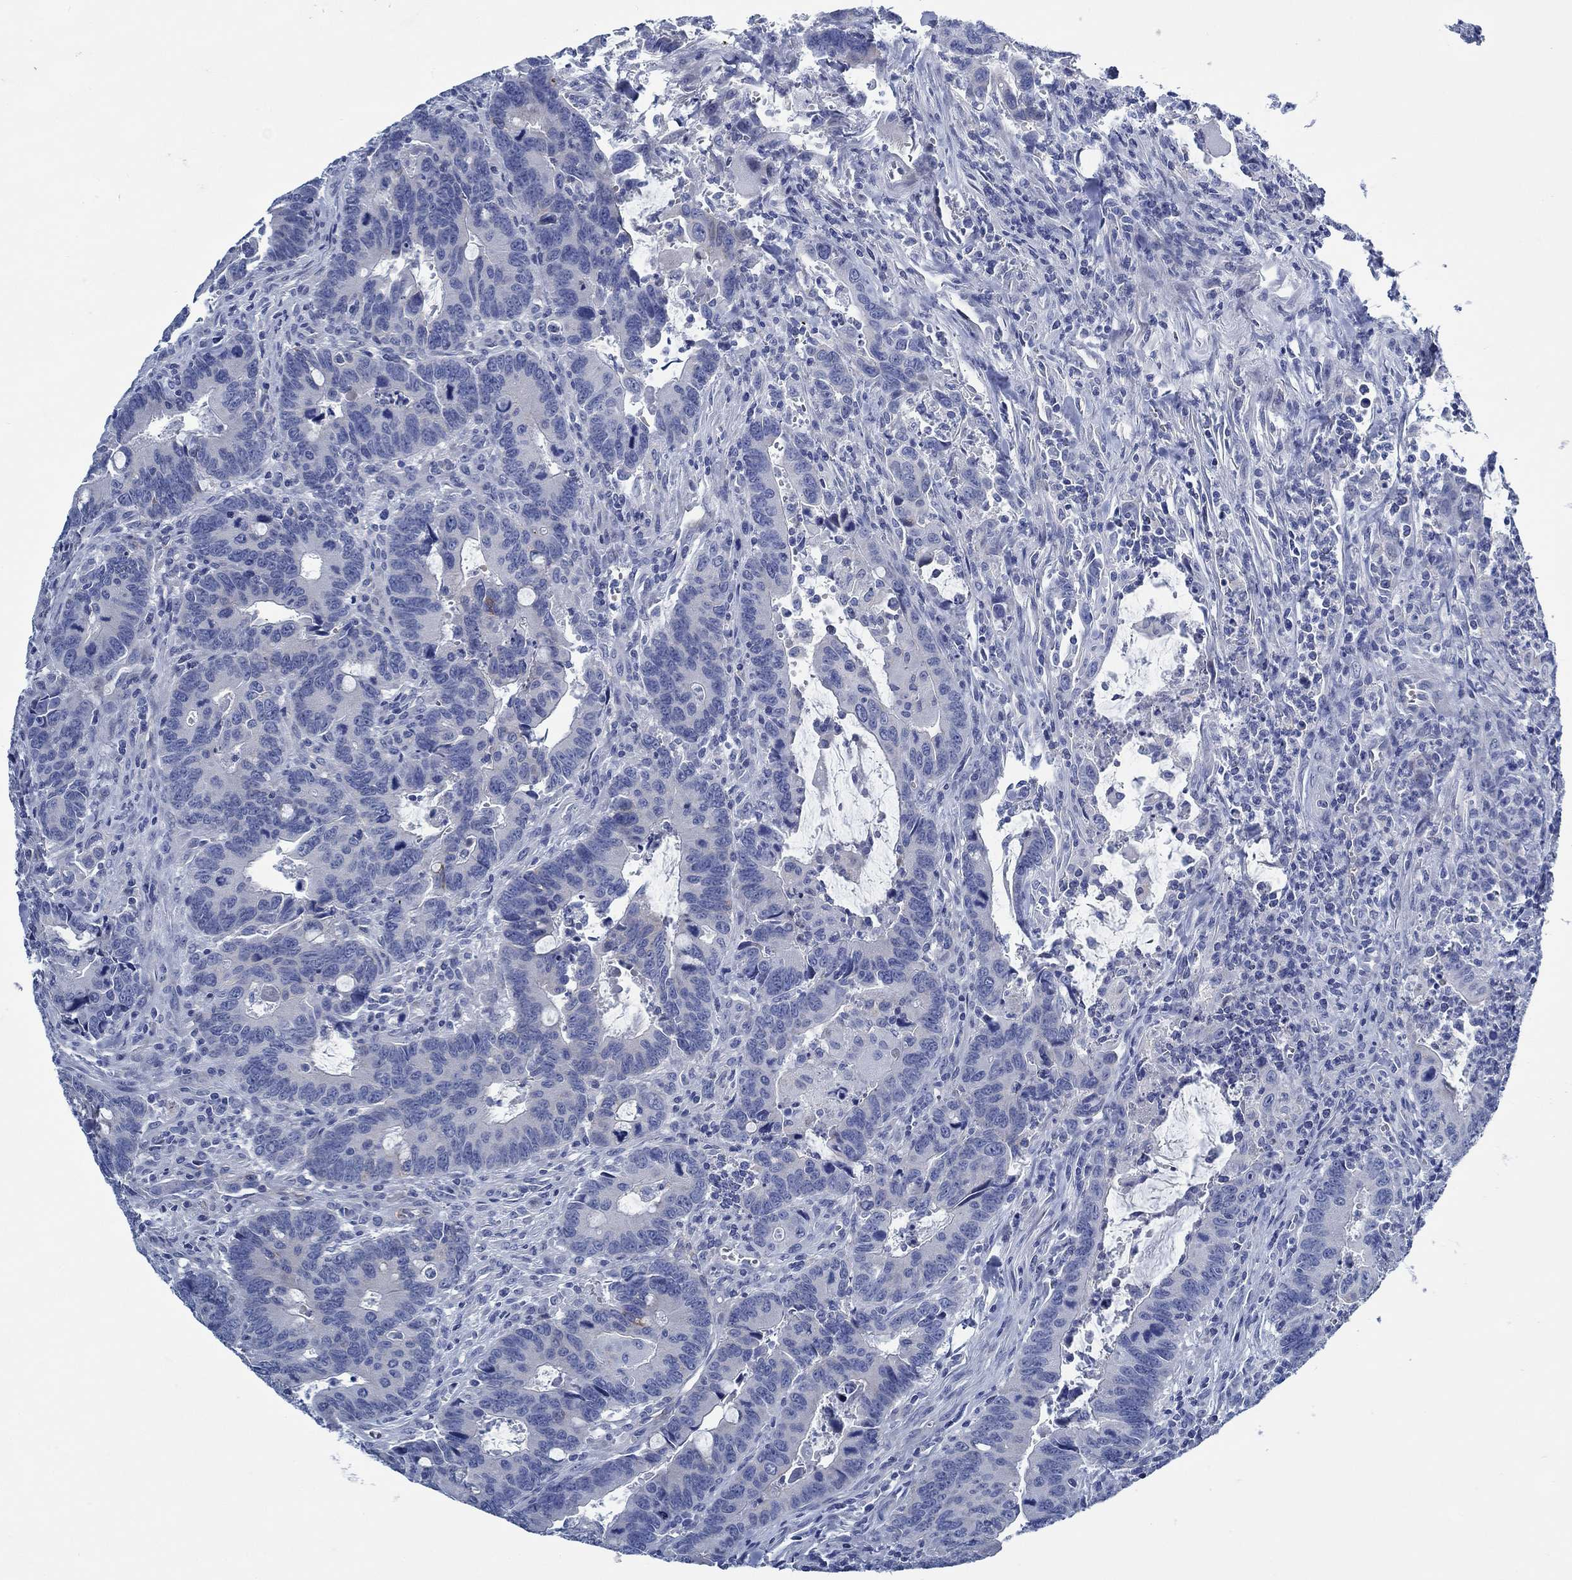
{"staining": {"intensity": "negative", "quantity": "none", "location": "none"}, "tissue": "colorectal cancer", "cell_type": "Tumor cells", "image_type": "cancer", "snomed": [{"axis": "morphology", "description": "Adenocarcinoma, NOS"}, {"axis": "topography", "description": "Rectum"}], "caption": "Immunohistochemistry histopathology image of neoplastic tissue: human colorectal cancer stained with DAB (3,3'-diaminobenzidine) shows no significant protein staining in tumor cells.", "gene": "SVEP1", "patient": {"sex": "male", "age": 67}}